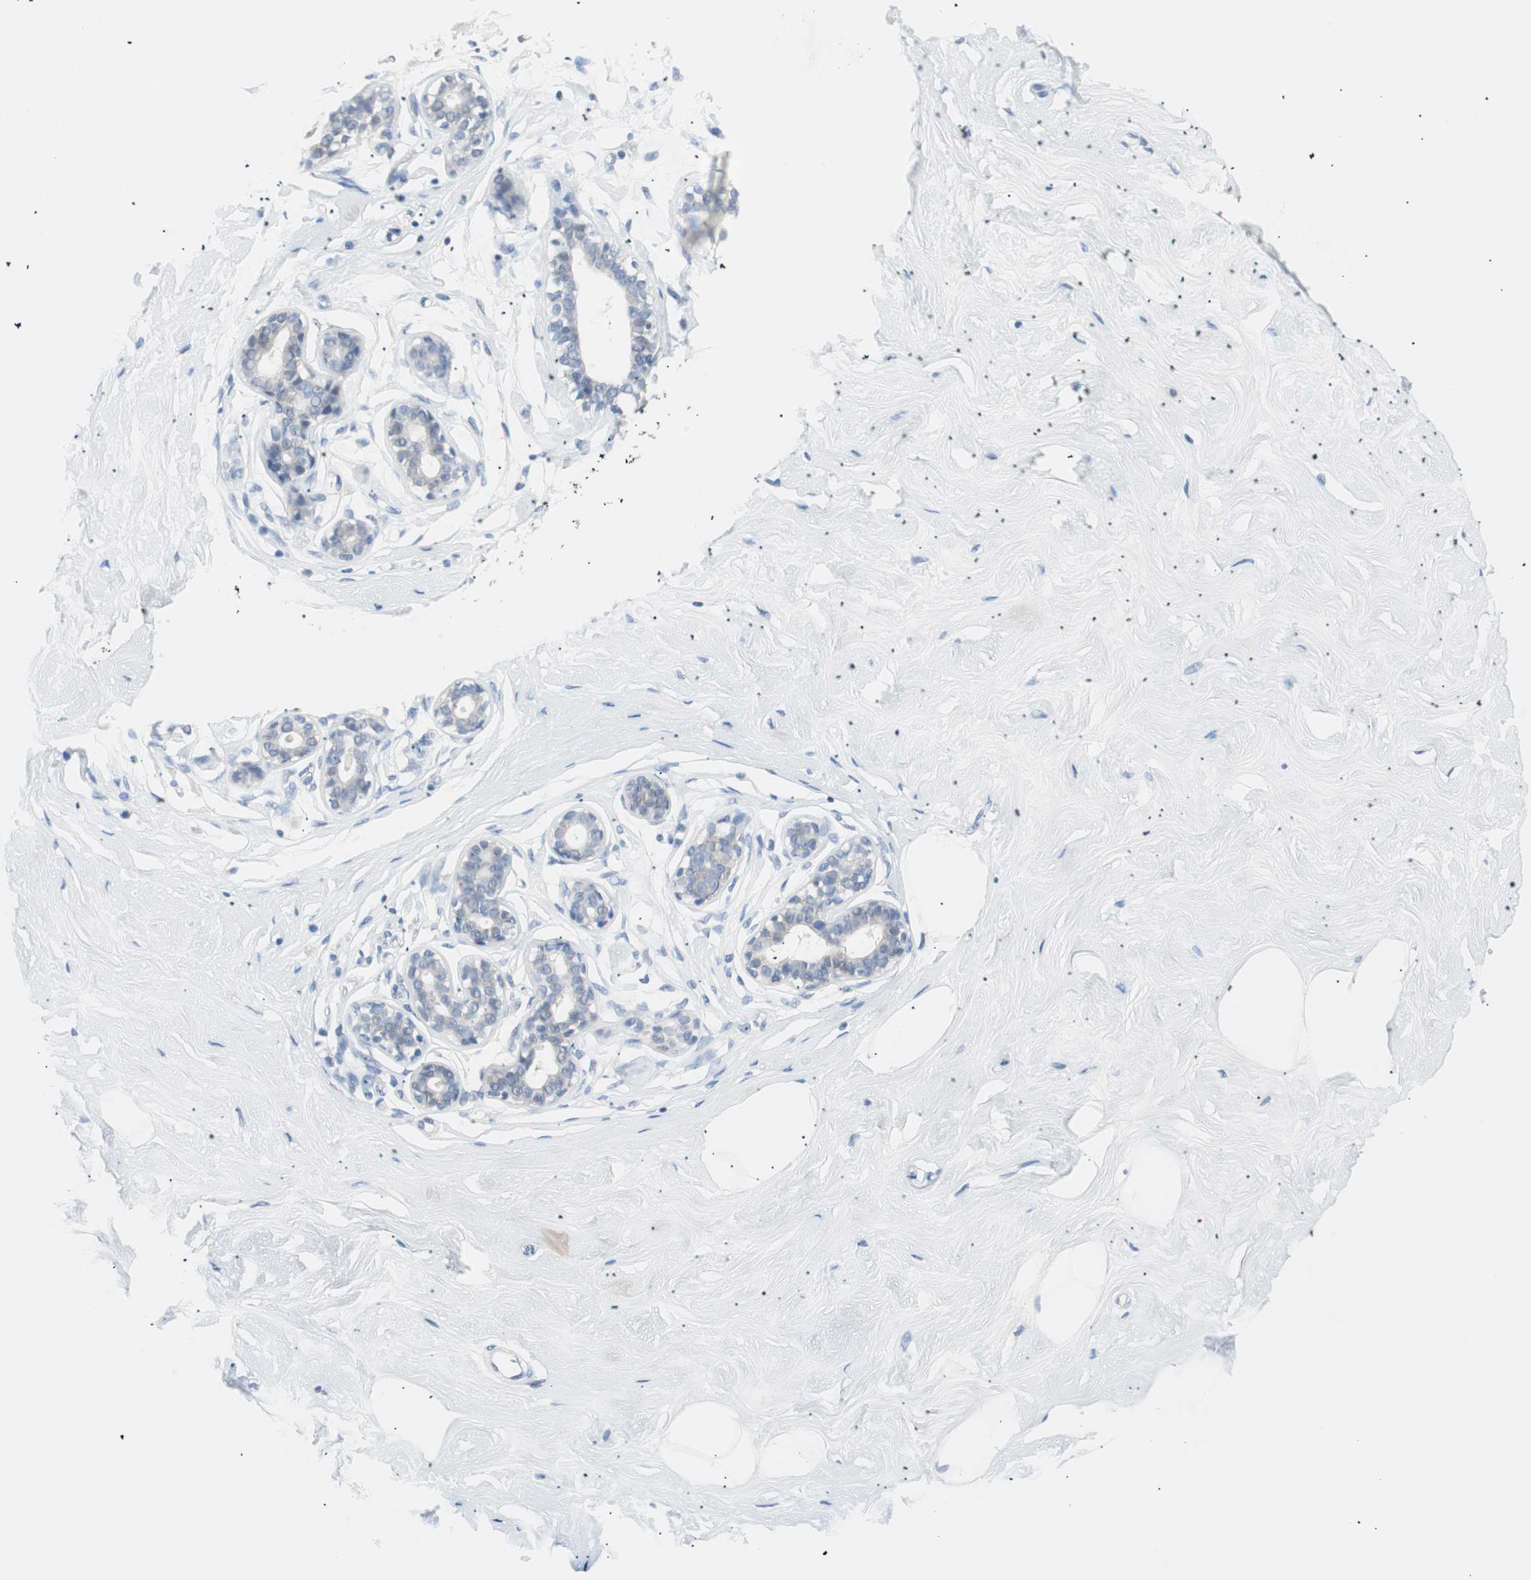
{"staining": {"intensity": "negative", "quantity": "none", "location": "none"}, "tissue": "breast", "cell_type": "Adipocytes", "image_type": "normal", "snomed": [{"axis": "morphology", "description": "Normal tissue, NOS"}, {"axis": "topography", "description": "Breast"}], "caption": "Histopathology image shows no significant protein positivity in adipocytes of benign breast. Brightfield microscopy of immunohistochemistry (IHC) stained with DAB (brown) and hematoxylin (blue), captured at high magnification.", "gene": "VIL1", "patient": {"sex": "female", "age": 23}}